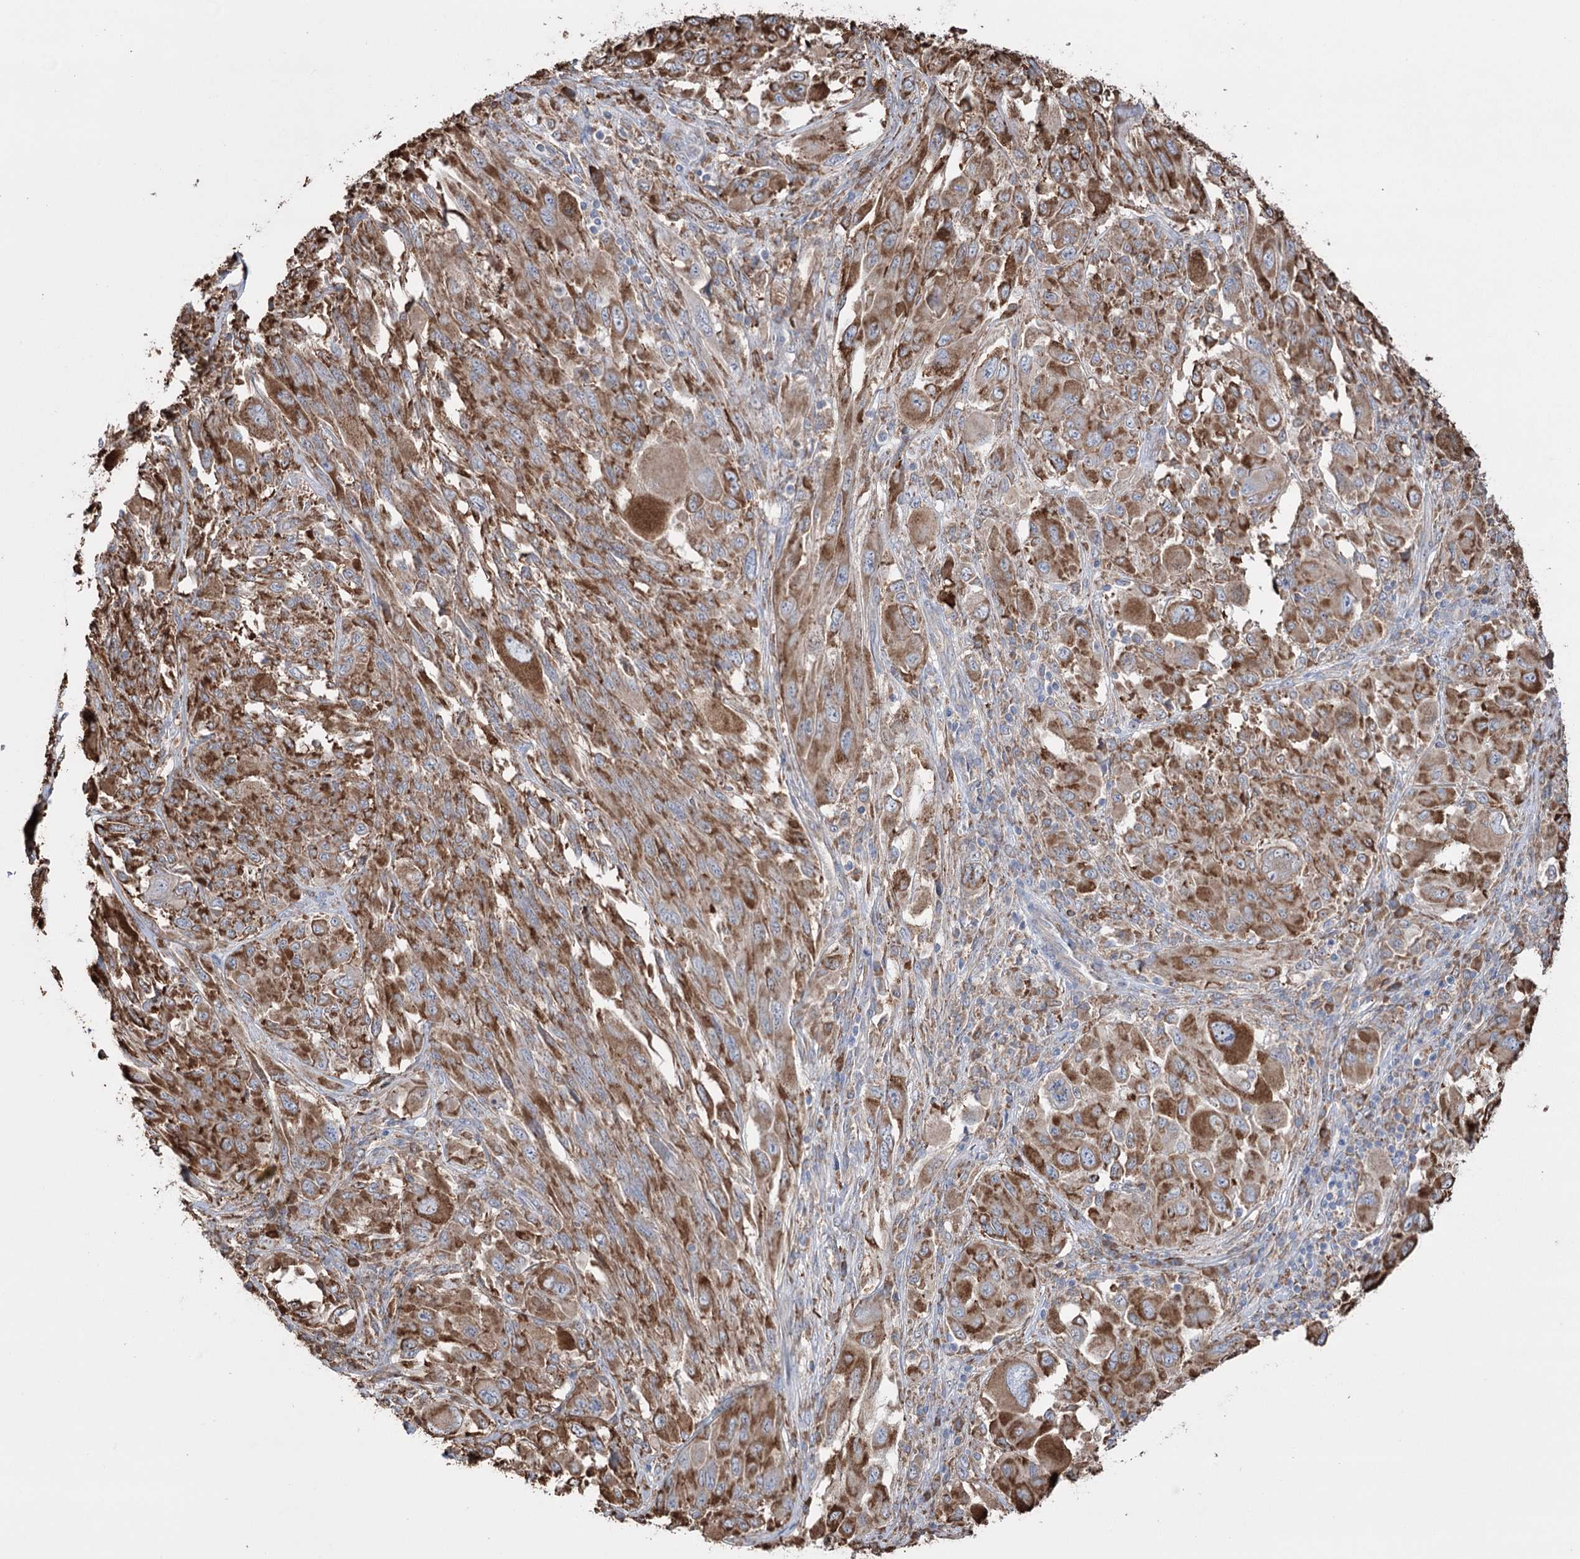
{"staining": {"intensity": "moderate", "quantity": ">75%", "location": "cytoplasmic/membranous"}, "tissue": "melanoma", "cell_type": "Tumor cells", "image_type": "cancer", "snomed": [{"axis": "morphology", "description": "Malignant melanoma, NOS"}, {"axis": "topography", "description": "Skin"}], "caption": "Immunohistochemistry (IHC) (DAB) staining of human melanoma displays moderate cytoplasmic/membranous protein expression in approximately >75% of tumor cells.", "gene": "TRIM71", "patient": {"sex": "female", "age": 91}}